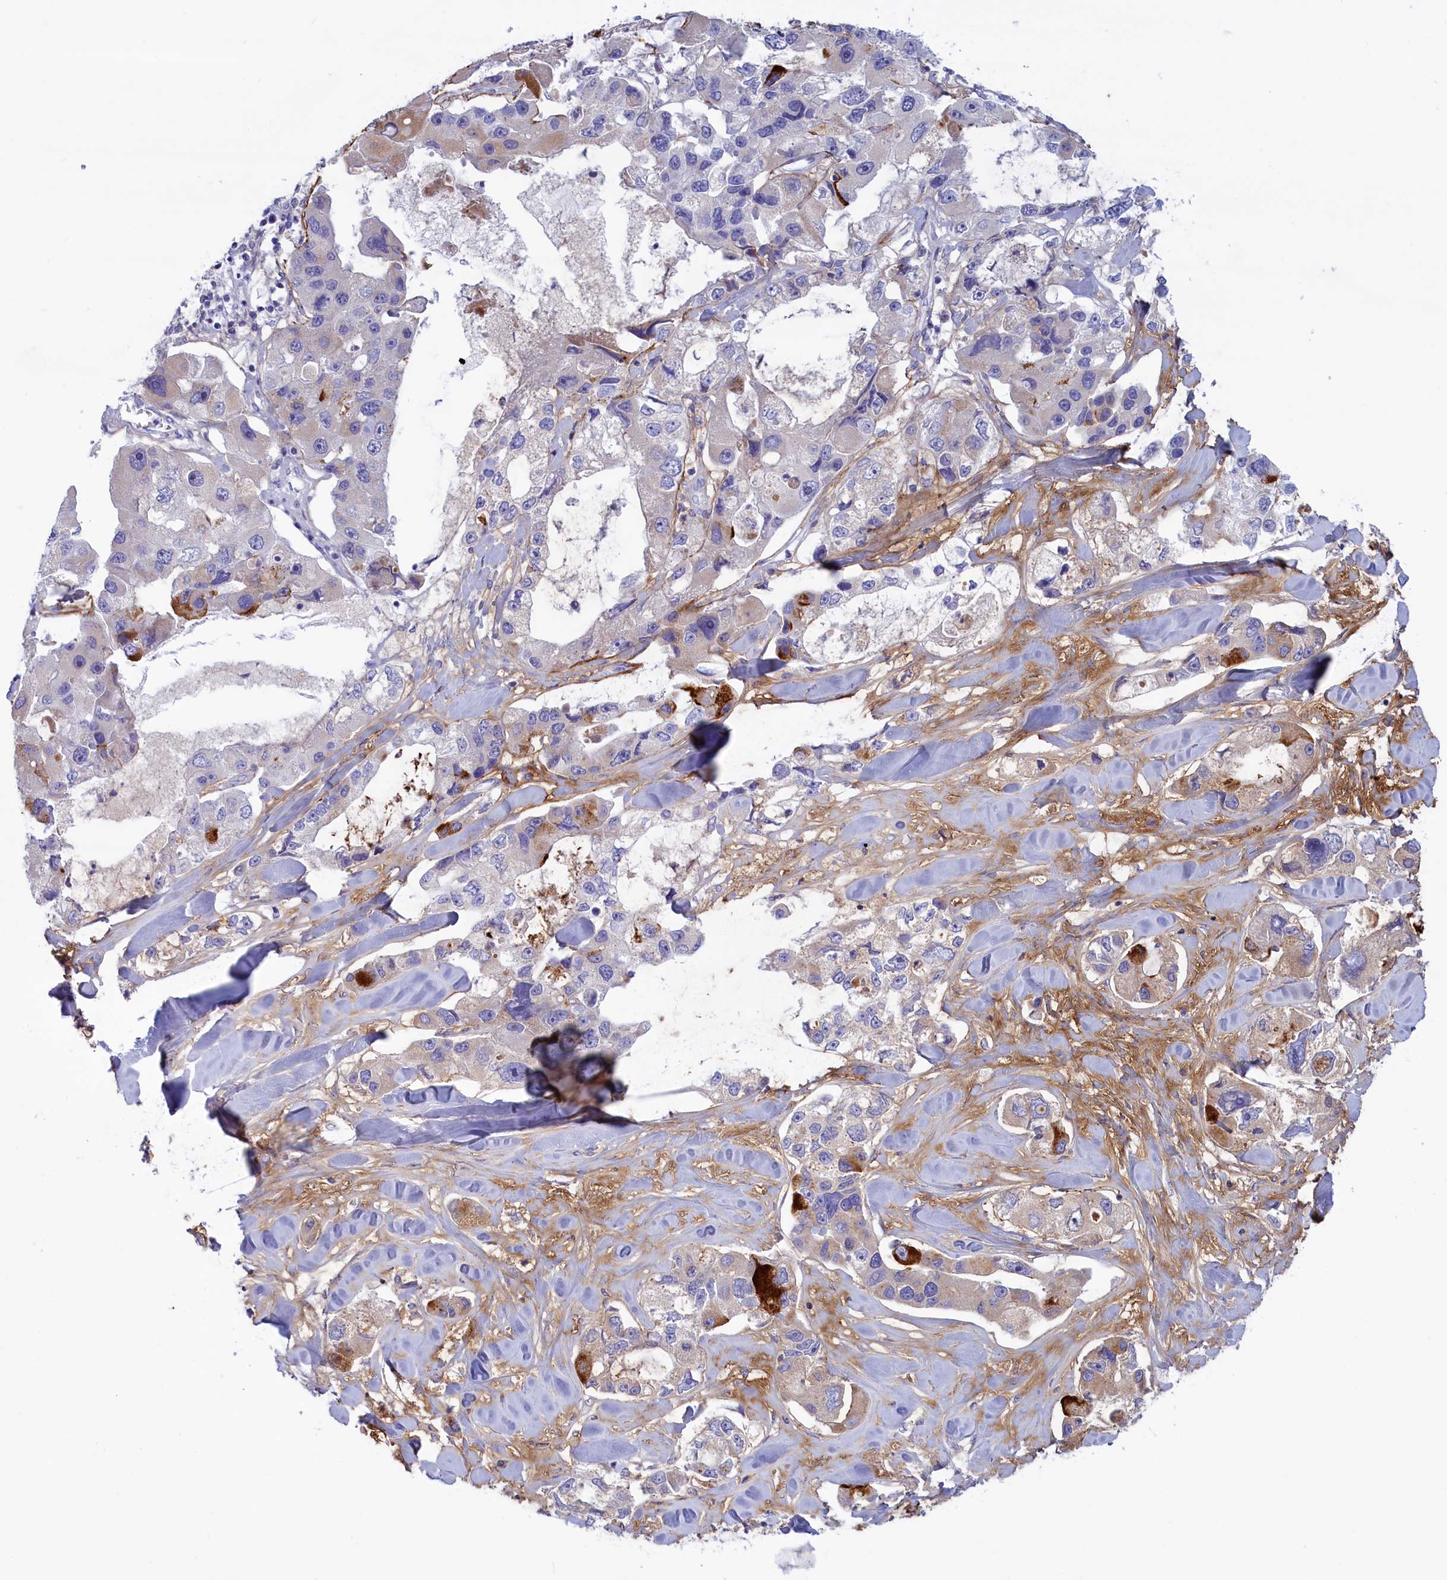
{"staining": {"intensity": "strong", "quantity": "<25%", "location": "cytoplasmic/membranous"}, "tissue": "lung cancer", "cell_type": "Tumor cells", "image_type": "cancer", "snomed": [{"axis": "morphology", "description": "Adenocarcinoma, NOS"}, {"axis": "topography", "description": "Lung"}], "caption": "Lung cancer stained for a protein shows strong cytoplasmic/membranous positivity in tumor cells.", "gene": "MPV17L2", "patient": {"sex": "female", "age": 54}}